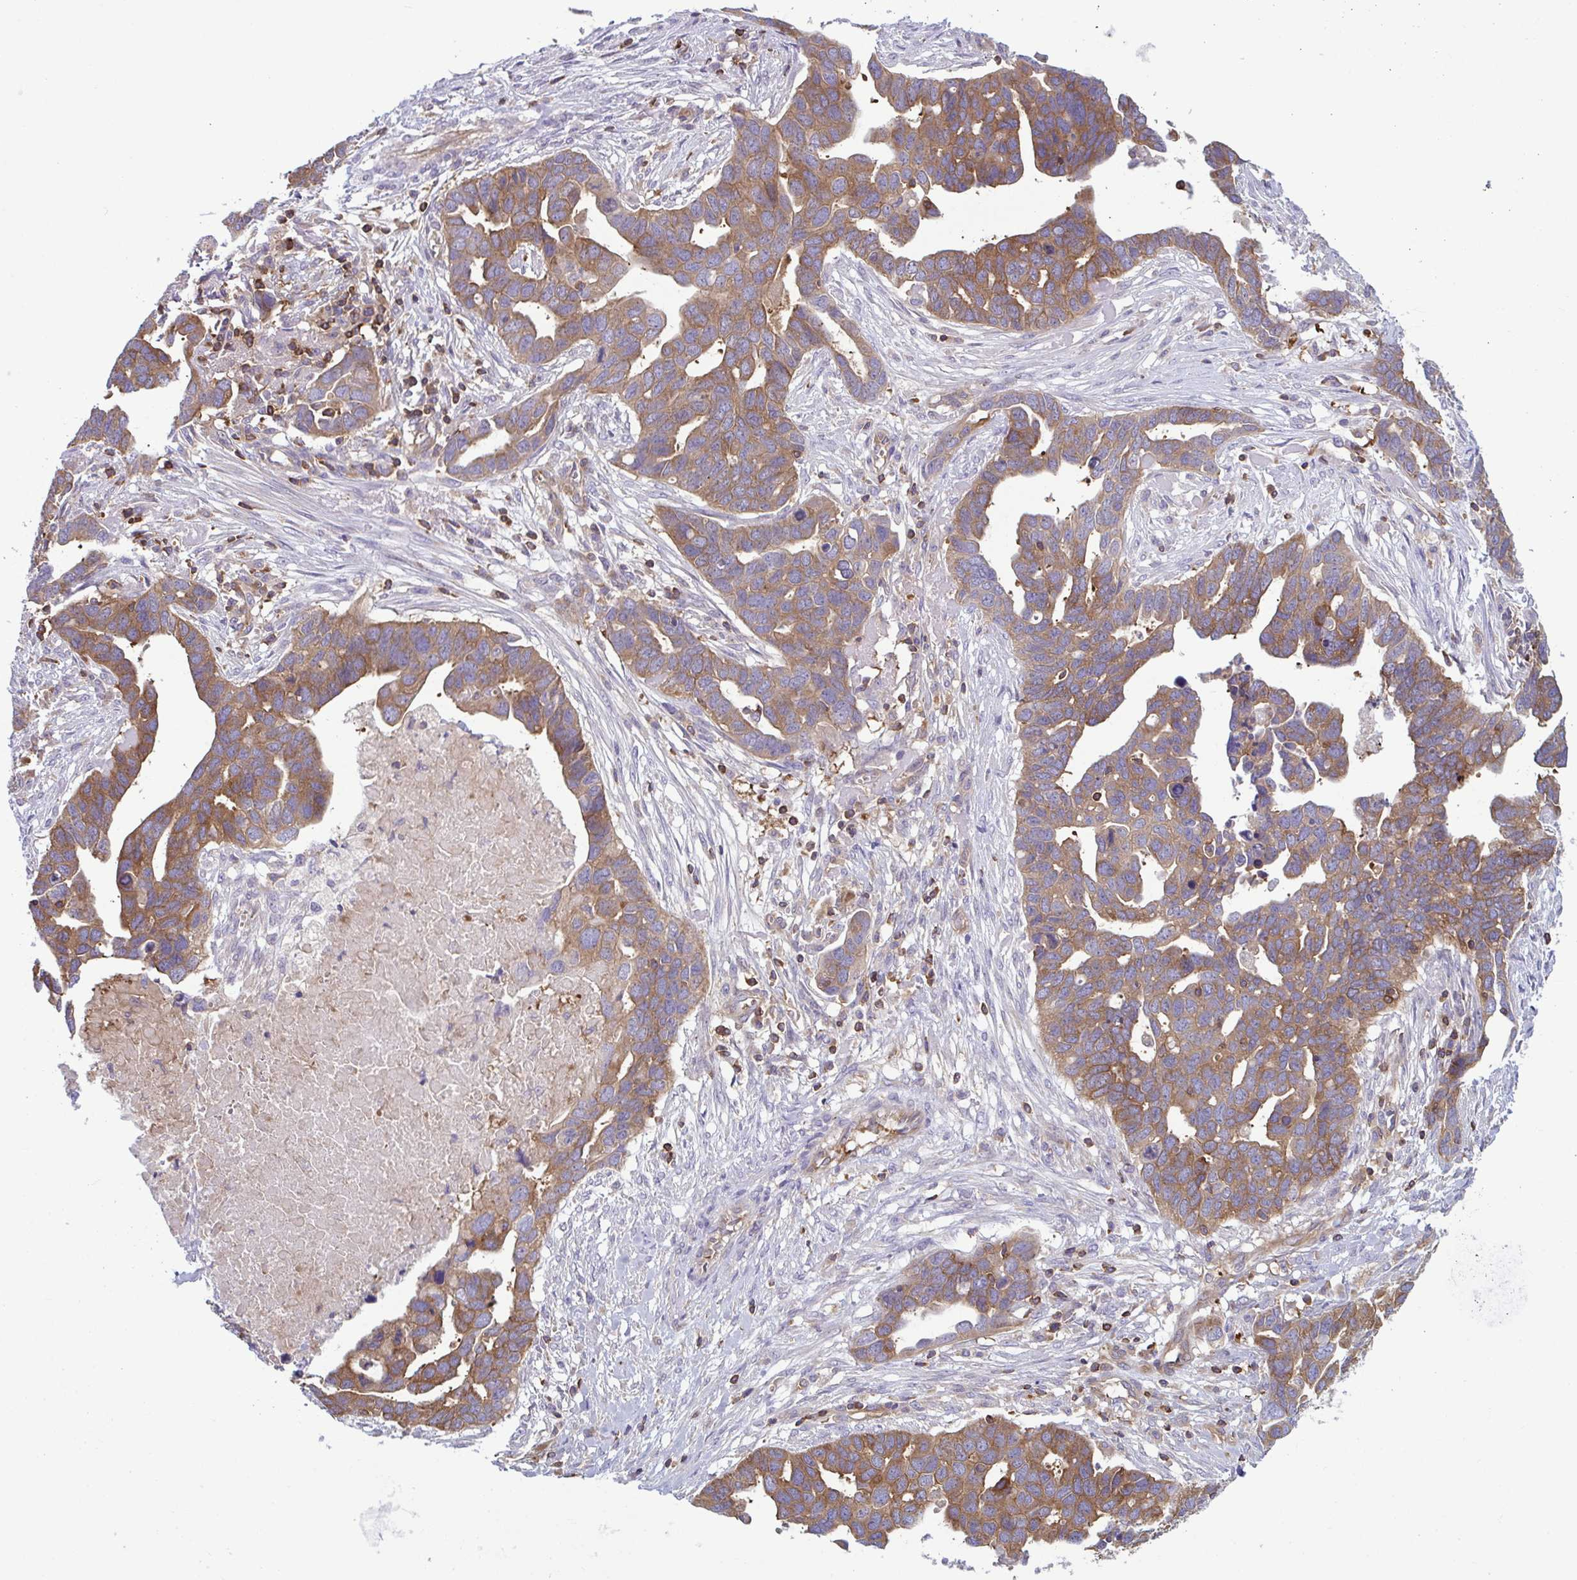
{"staining": {"intensity": "moderate", "quantity": ">75%", "location": "cytoplasmic/membranous"}, "tissue": "ovarian cancer", "cell_type": "Tumor cells", "image_type": "cancer", "snomed": [{"axis": "morphology", "description": "Cystadenocarcinoma, serous, NOS"}, {"axis": "topography", "description": "Ovary"}], "caption": "Tumor cells show medium levels of moderate cytoplasmic/membranous staining in about >75% of cells in human ovarian cancer.", "gene": "TSC22D3", "patient": {"sex": "female", "age": 54}}